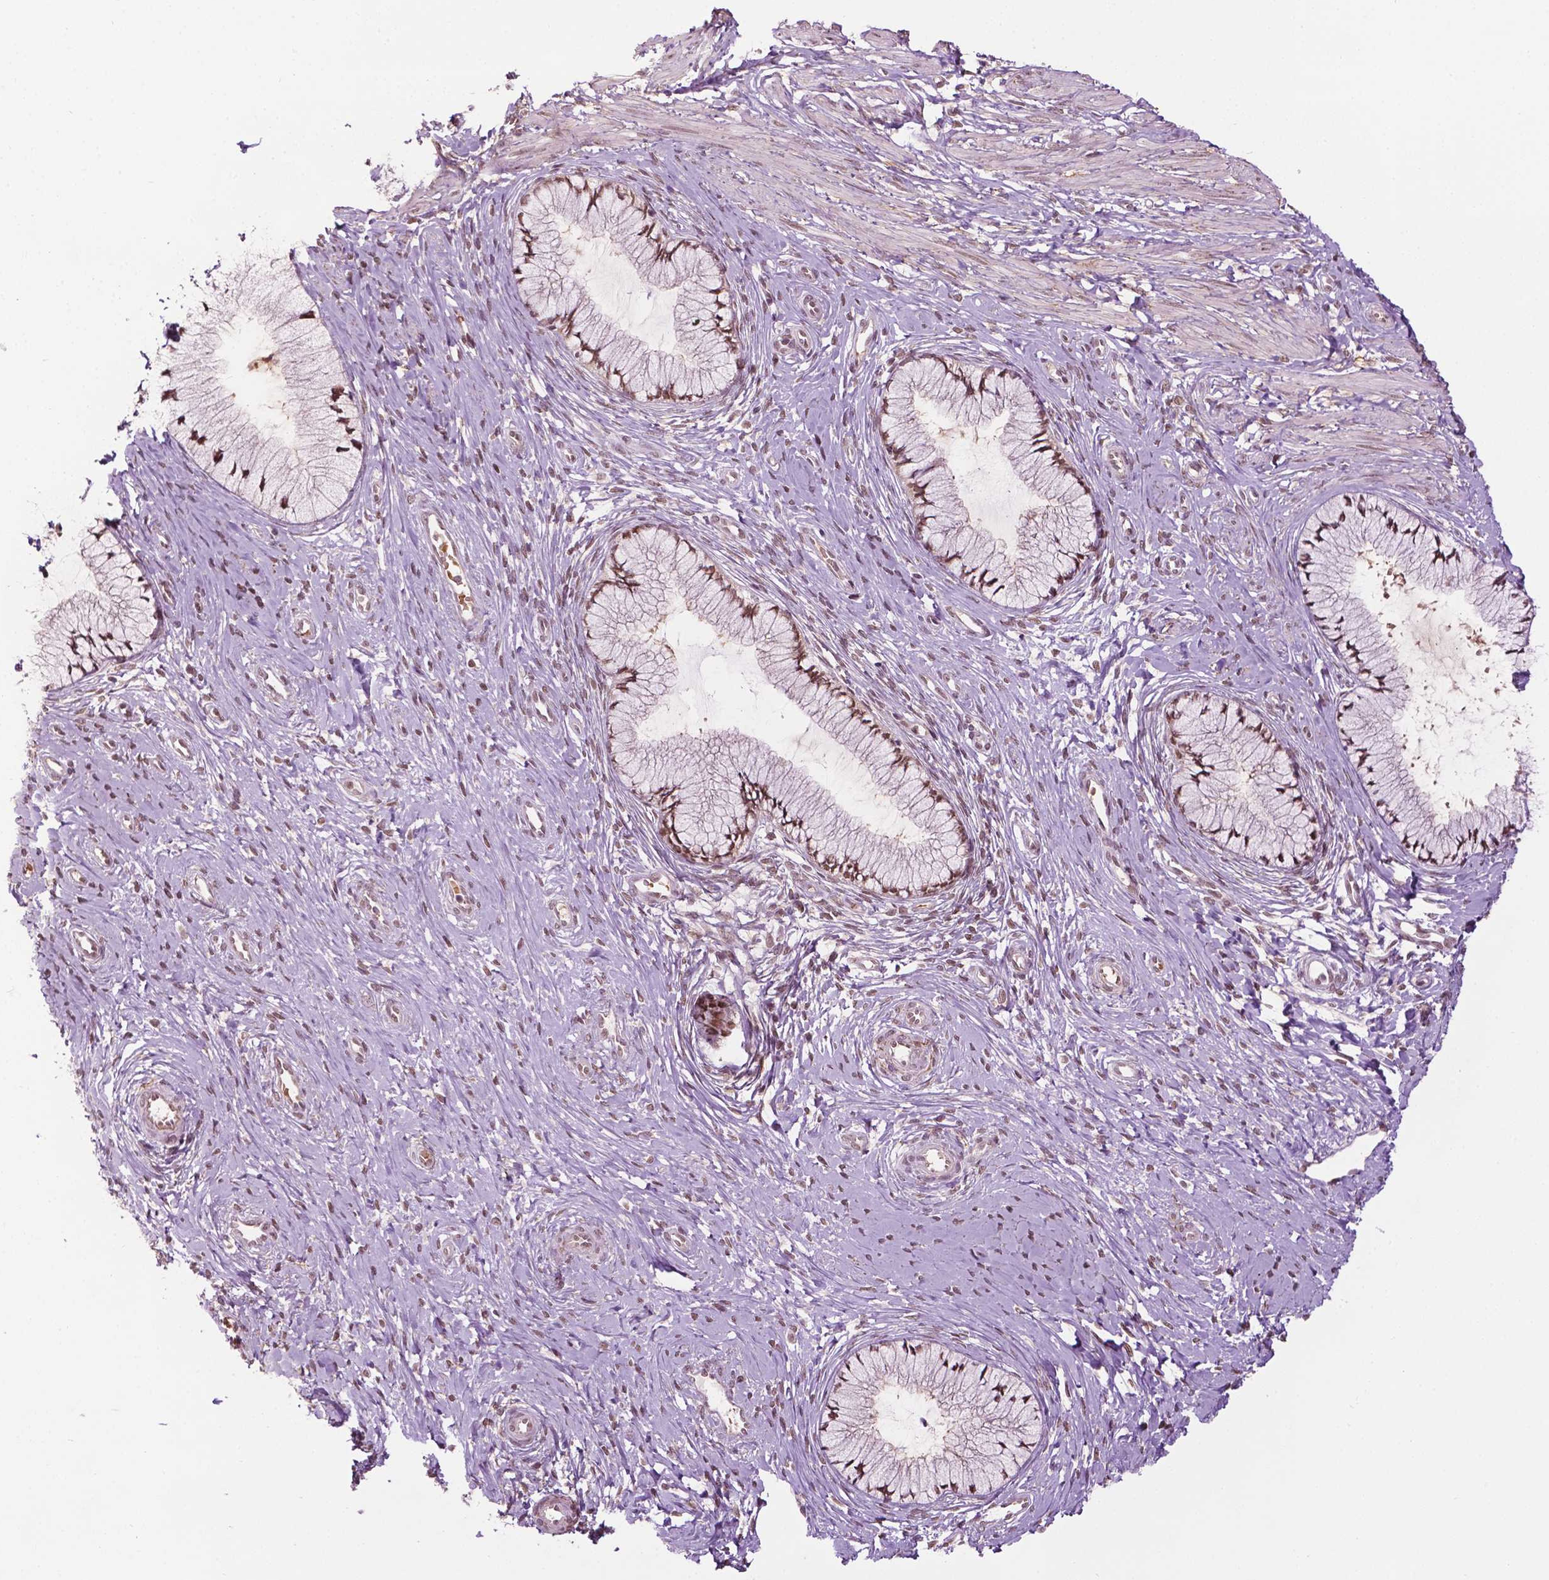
{"staining": {"intensity": "moderate", "quantity": ">75%", "location": "nuclear"}, "tissue": "cervix", "cell_type": "Glandular cells", "image_type": "normal", "snomed": [{"axis": "morphology", "description": "Normal tissue, NOS"}, {"axis": "topography", "description": "Cervix"}], "caption": "Protein analysis of normal cervix reveals moderate nuclear staining in approximately >75% of glandular cells.", "gene": "UBQLN4", "patient": {"sex": "female", "age": 37}}